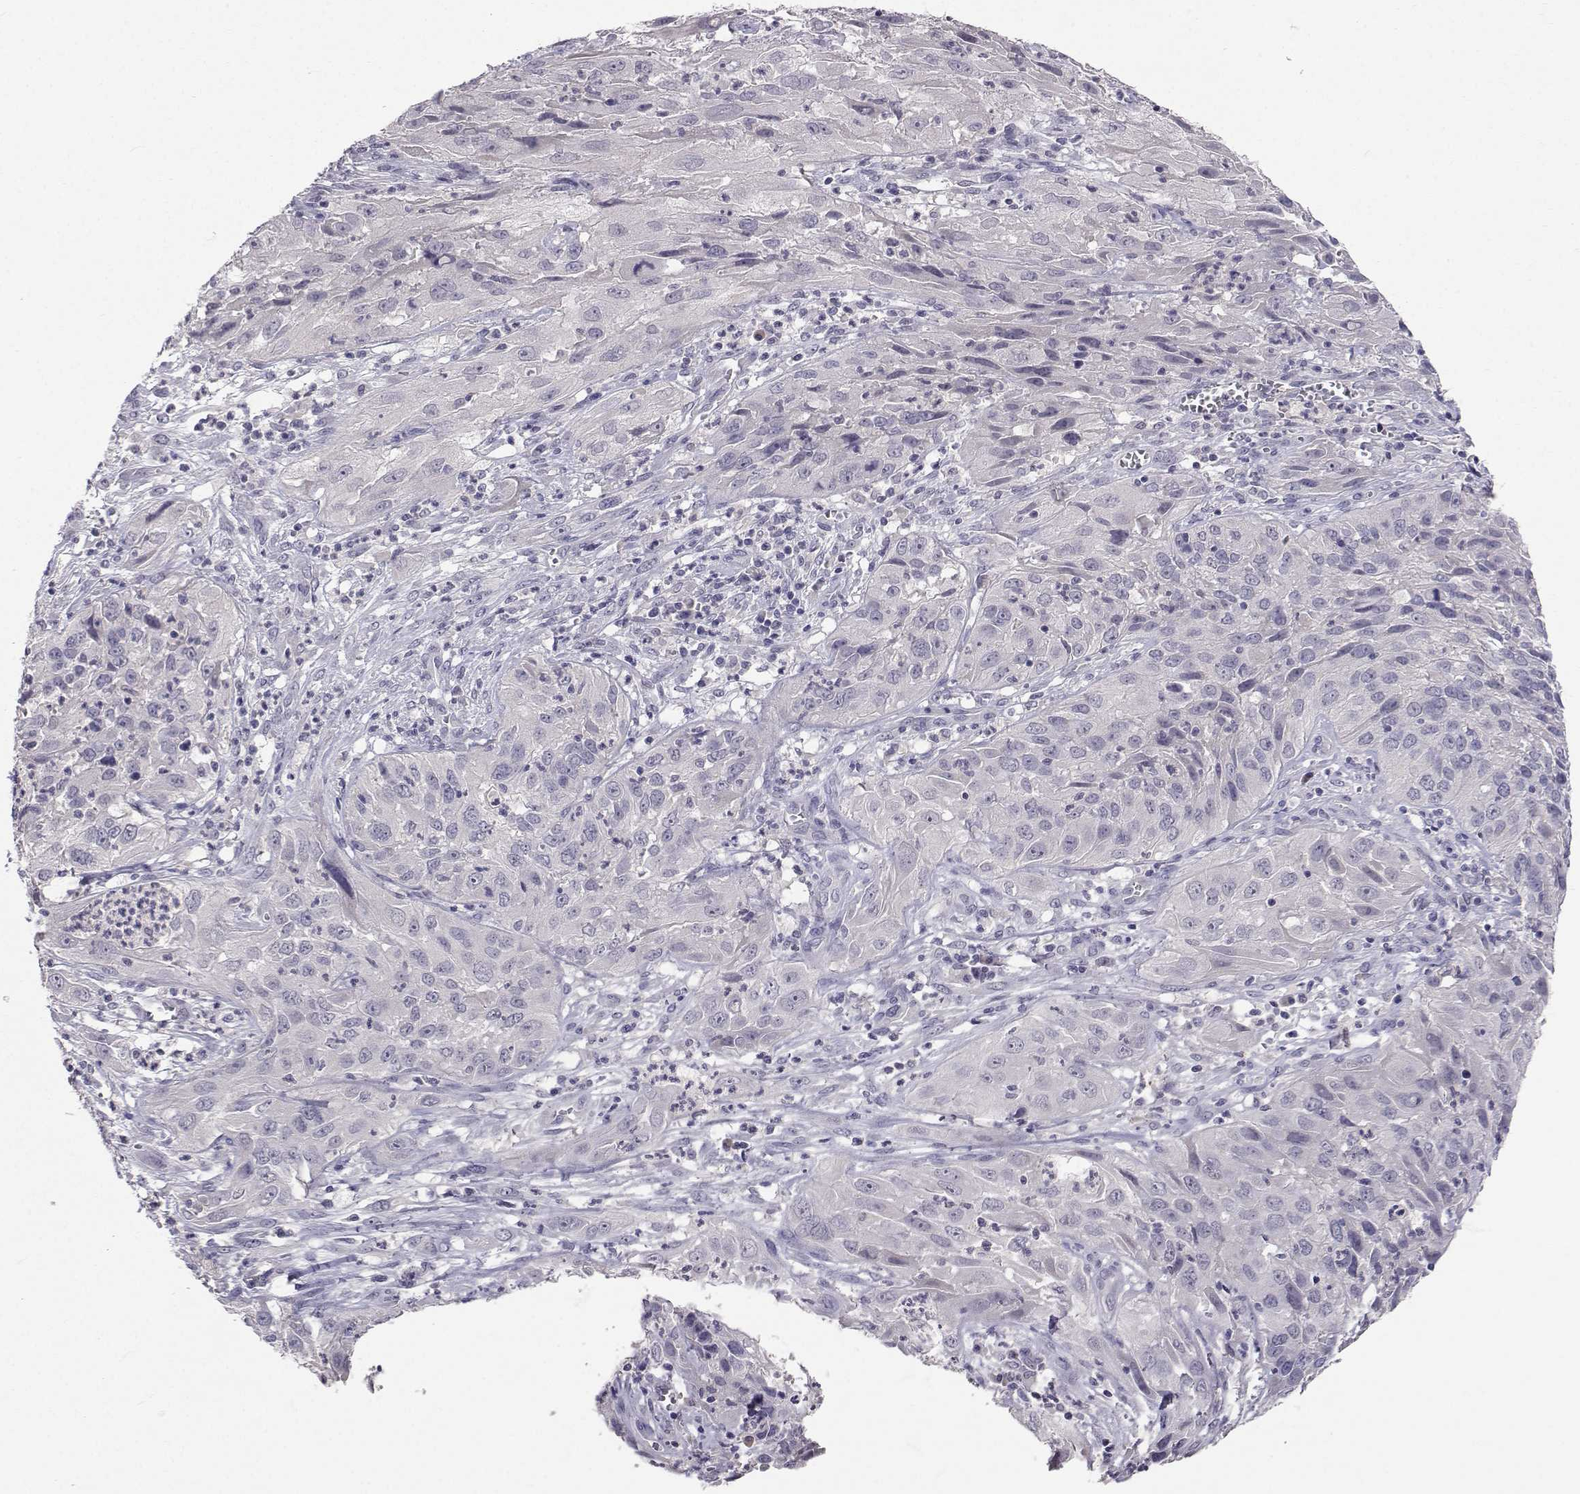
{"staining": {"intensity": "negative", "quantity": "none", "location": "none"}, "tissue": "cervical cancer", "cell_type": "Tumor cells", "image_type": "cancer", "snomed": [{"axis": "morphology", "description": "Squamous cell carcinoma, NOS"}, {"axis": "topography", "description": "Cervix"}], "caption": "High power microscopy image of an IHC image of cervical squamous cell carcinoma, revealing no significant expression in tumor cells.", "gene": "SLC6A3", "patient": {"sex": "female", "age": 32}}